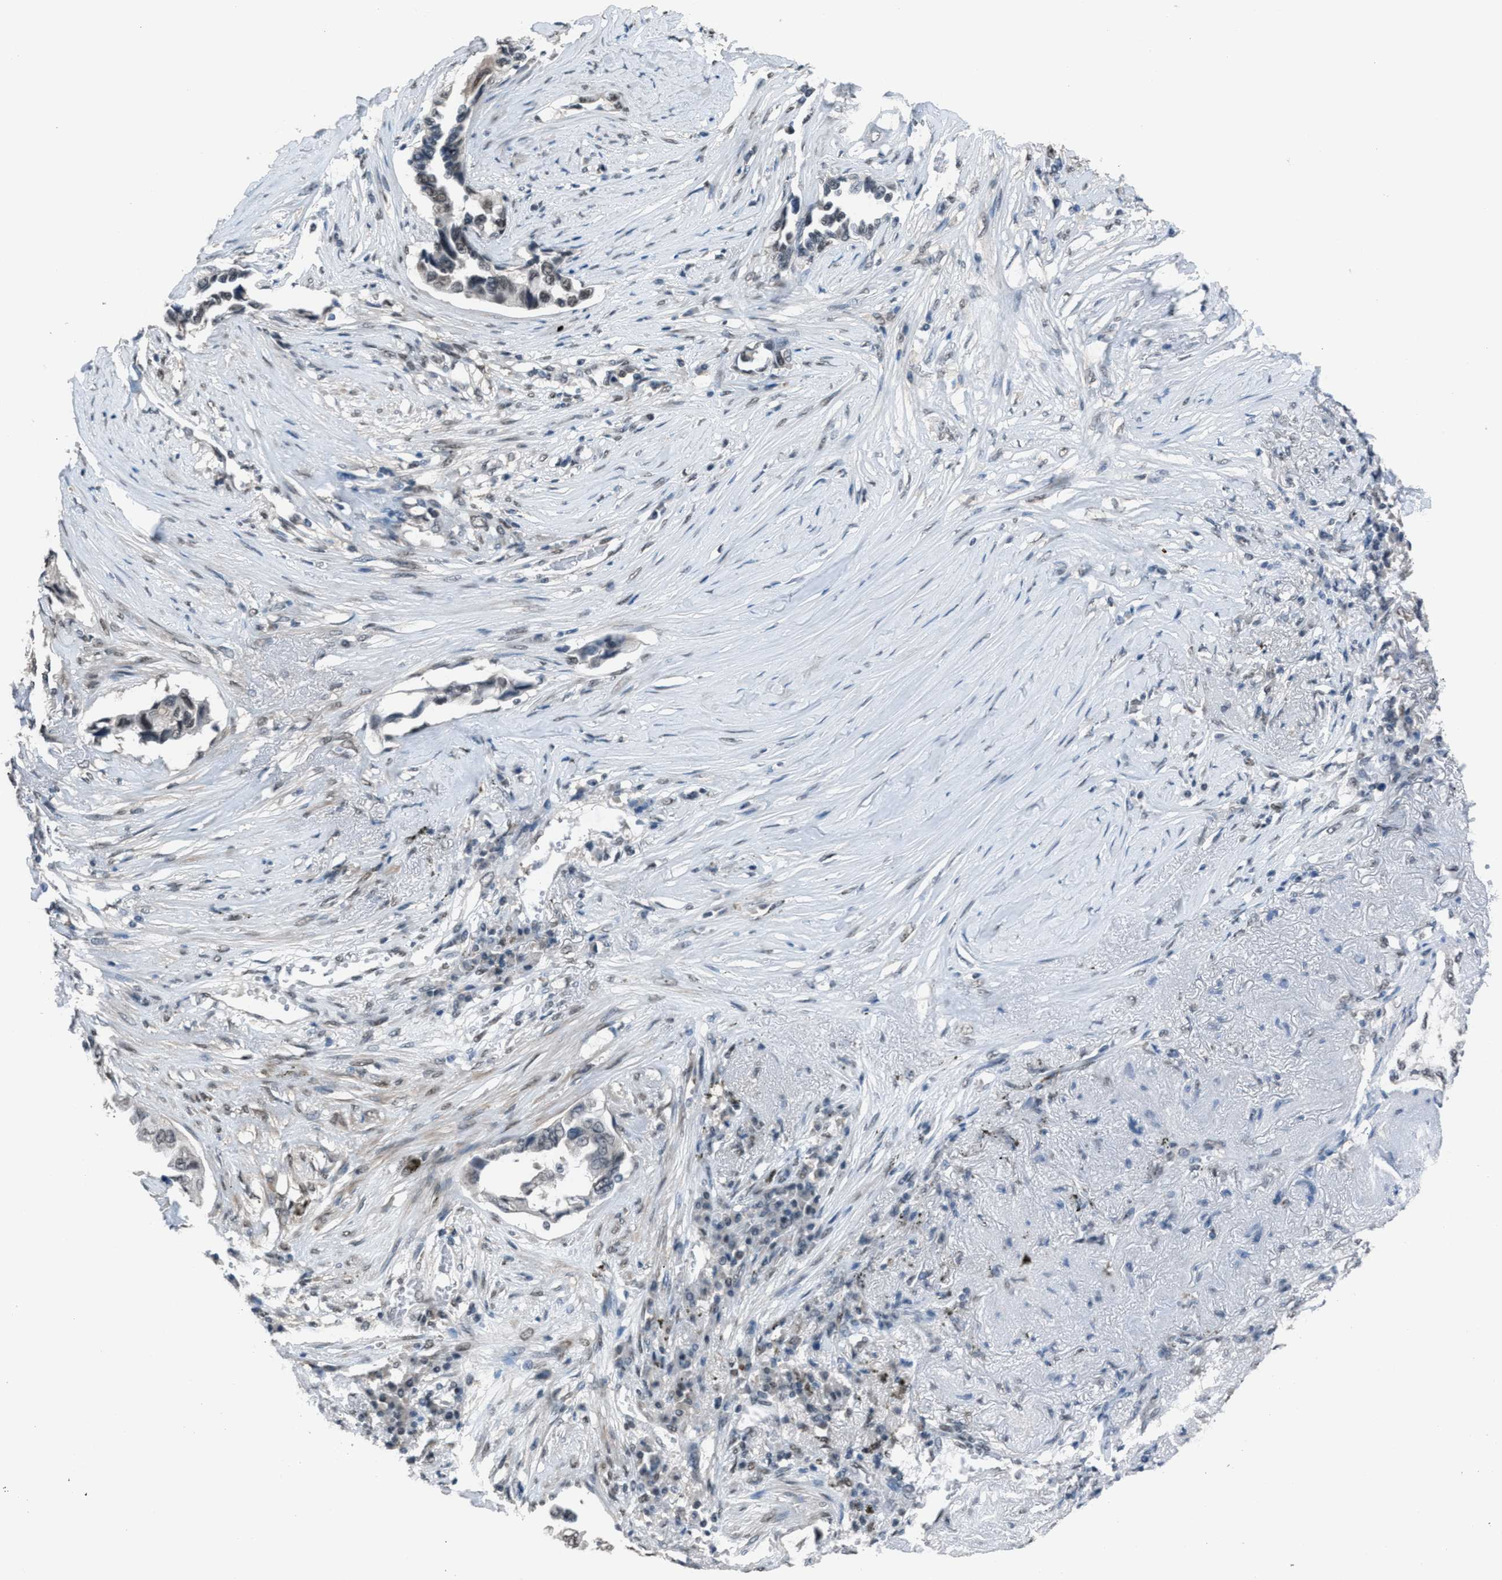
{"staining": {"intensity": "weak", "quantity": "<25%", "location": "nuclear"}, "tissue": "lung cancer", "cell_type": "Tumor cells", "image_type": "cancer", "snomed": [{"axis": "morphology", "description": "Adenocarcinoma, NOS"}, {"axis": "topography", "description": "Lung"}], "caption": "Tumor cells show no significant protein positivity in lung adenocarcinoma.", "gene": "ZNF276", "patient": {"sex": "female", "age": 51}}